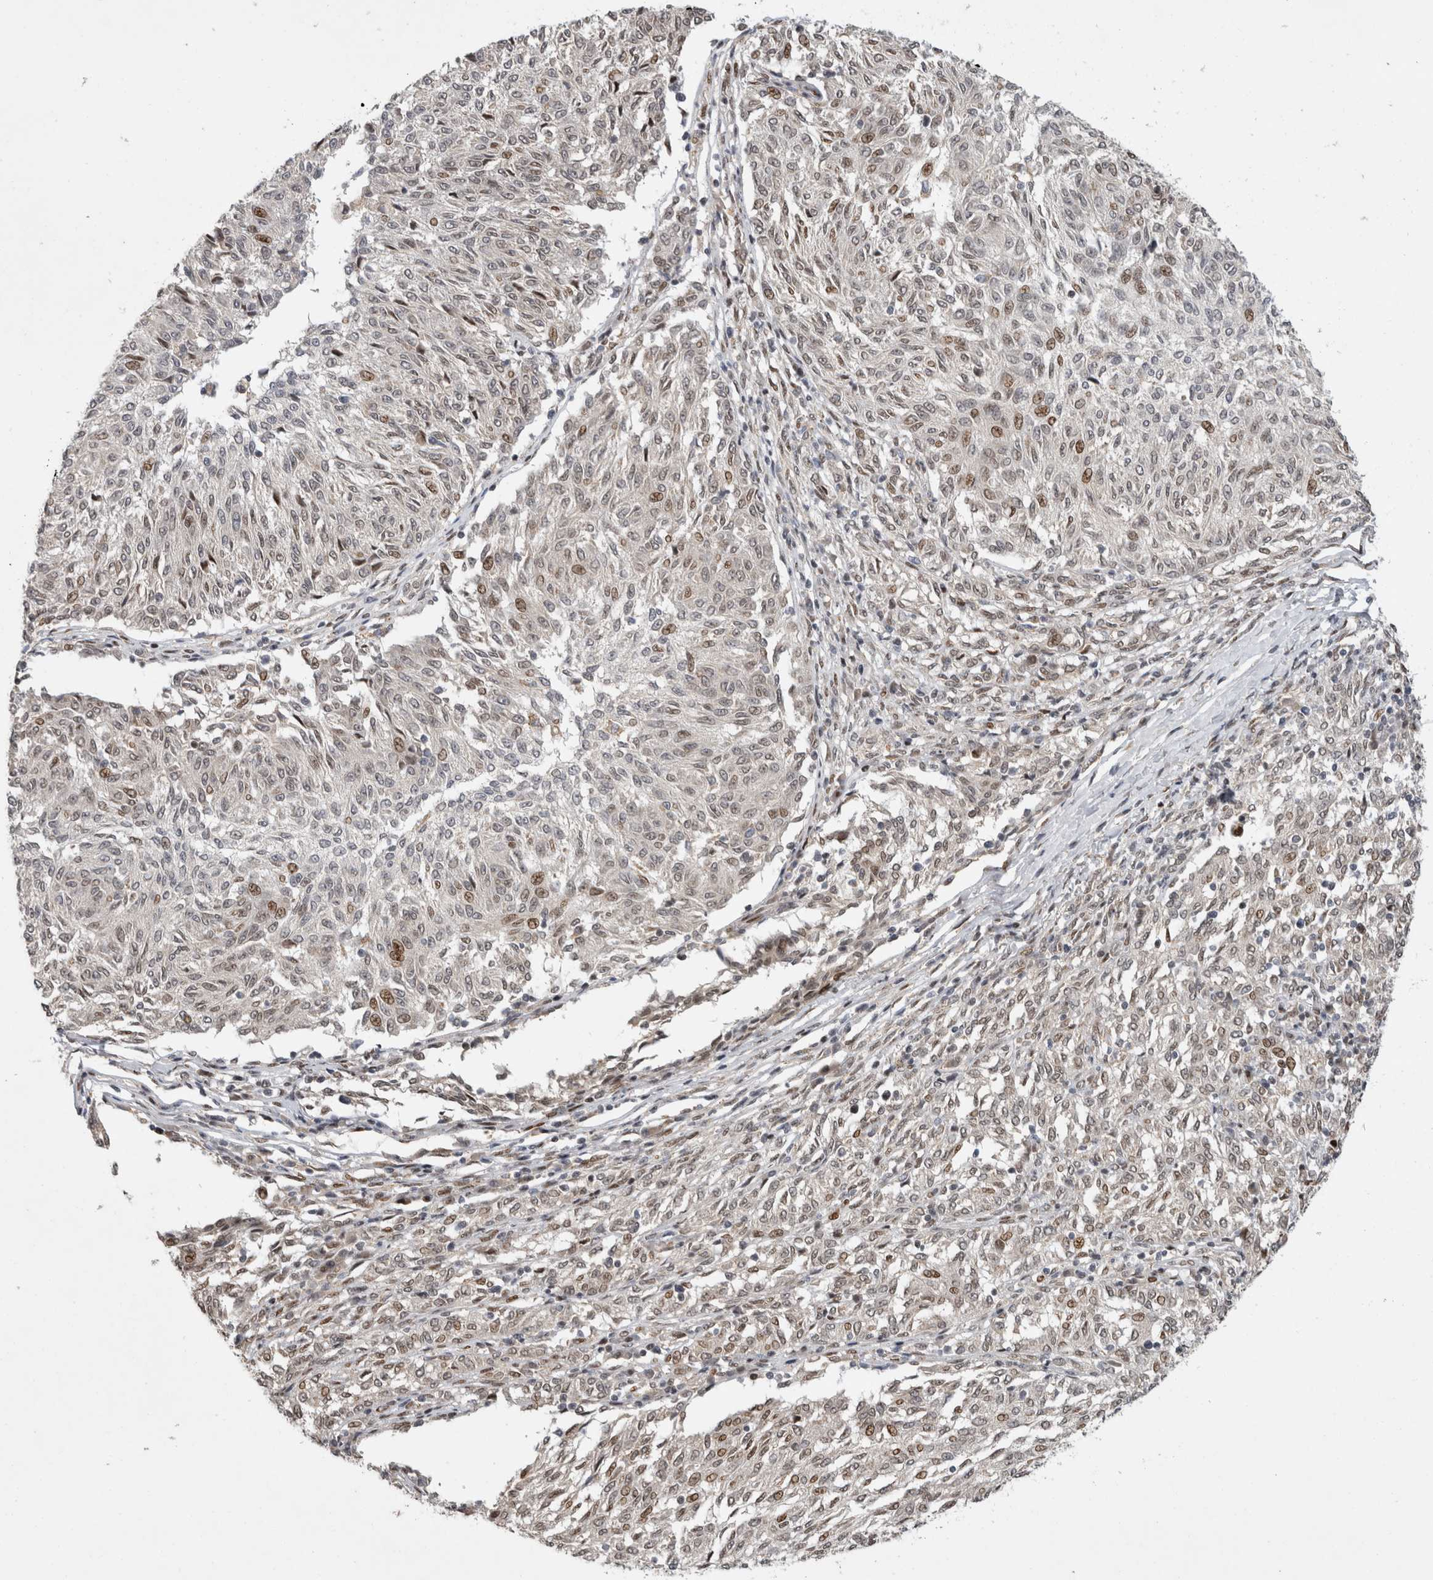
{"staining": {"intensity": "weak", "quantity": "<25%", "location": "nuclear"}, "tissue": "melanoma", "cell_type": "Tumor cells", "image_type": "cancer", "snomed": [{"axis": "morphology", "description": "Malignant melanoma, NOS"}, {"axis": "topography", "description": "Skin"}], "caption": "DAB (3,3'-diaminobenzidine) immunohistochemical staining of malignant melanoma demonstrates no significant expression in tumor cells.", "gene": "C8orf58", "patient": {"sex": "female", "age": 72}}